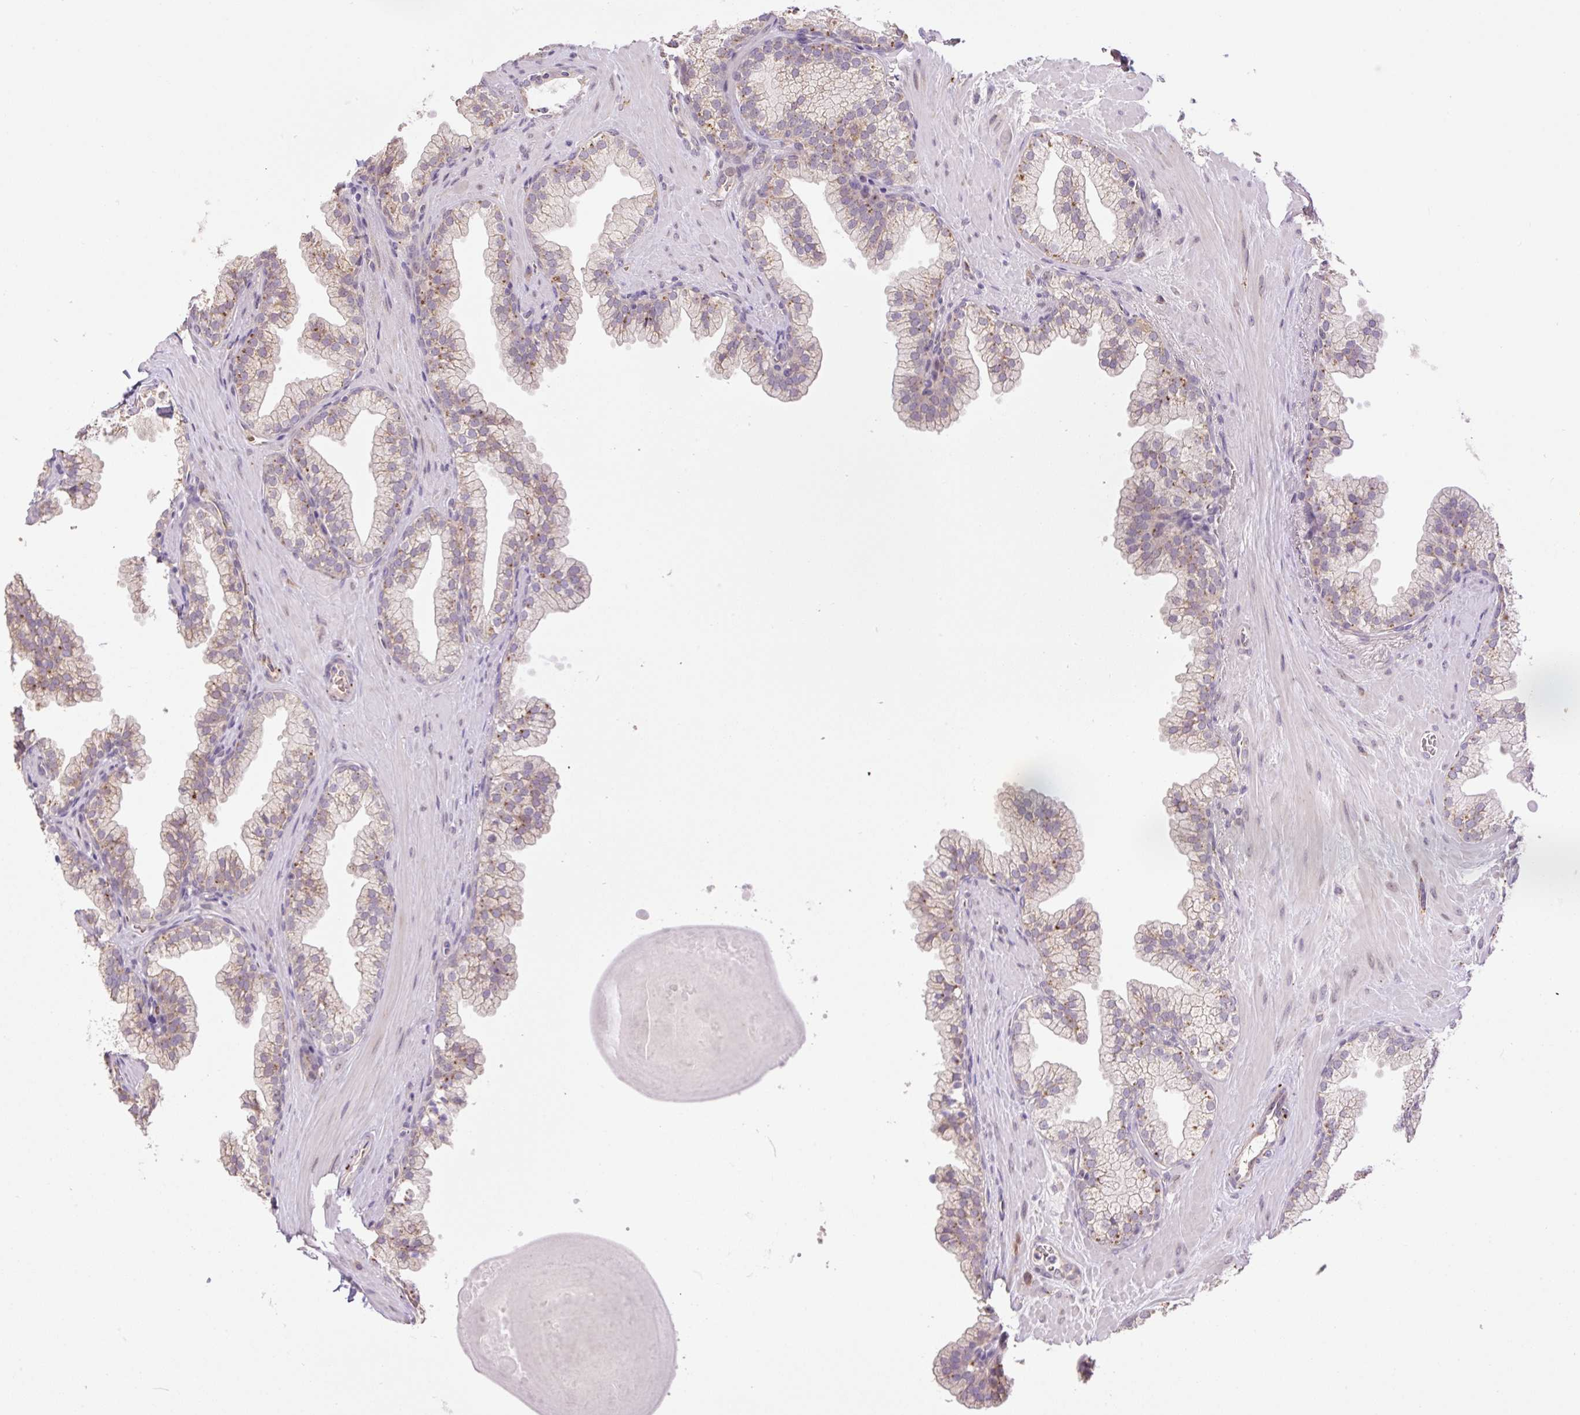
{"staining": {"intensity": "weak", "quantity": "<25%", "location": "cytoplasmic/membranous"}, "tissue": "prostate", "cell_type": "Glandular cells", "image_type": "normal", "snomed": [{"axis": "morphology", "description": "Normal tissue, NOS"}, {"axis": "topography", "description": "Prostate"}, {"axis": "topography", "description": "Peripheral nerve tissue"}], "caption": "IHC photomicrograph of unremarkable prostate: human prostate stained with DAB displays no significant protein expression in glandular cells. (DAB (3,3'-diaminobenzidine) IHC visualized using brightfield microscopy, high magnification).", "gene": "HABP4", "patient": {"sex": "male", "age": 61}}